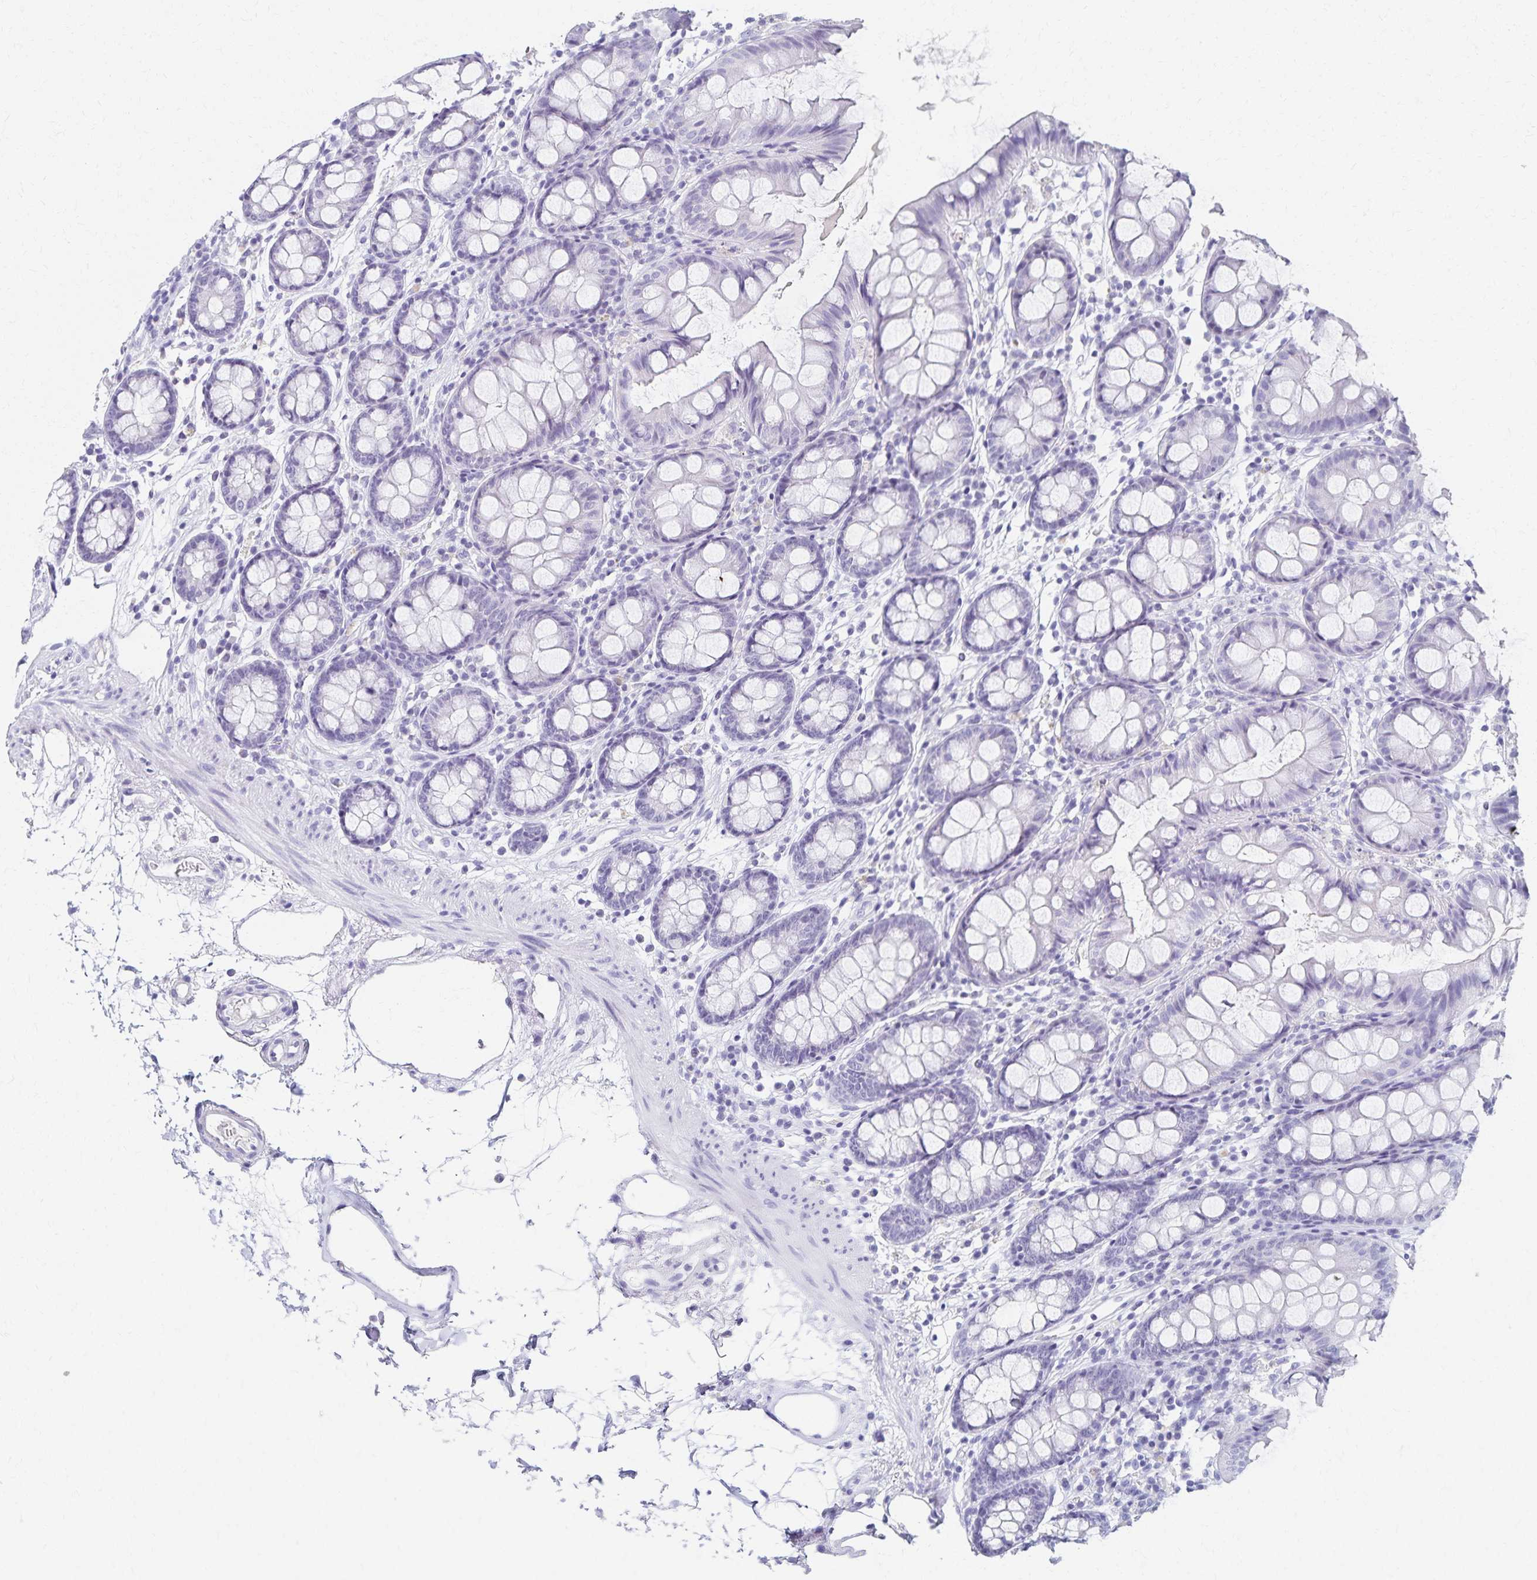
{"staining": {"intensity": "negative", "quantity": "none", "location": "none"}, "tissue": "colon", "cell_type": "Endothelial cells", "image_type": "normal", "snomed": [{"axis": "morphology", "description": "Normal tissue, NOS"}, {"axis": "topography", "description": "Colon"}], "caption": "This is an IHC photomicrograph of benign human colon. There is no expression in endothelial cells.", "gene": "C2orf50", "patient": {"sex": "female", "age": 84}}